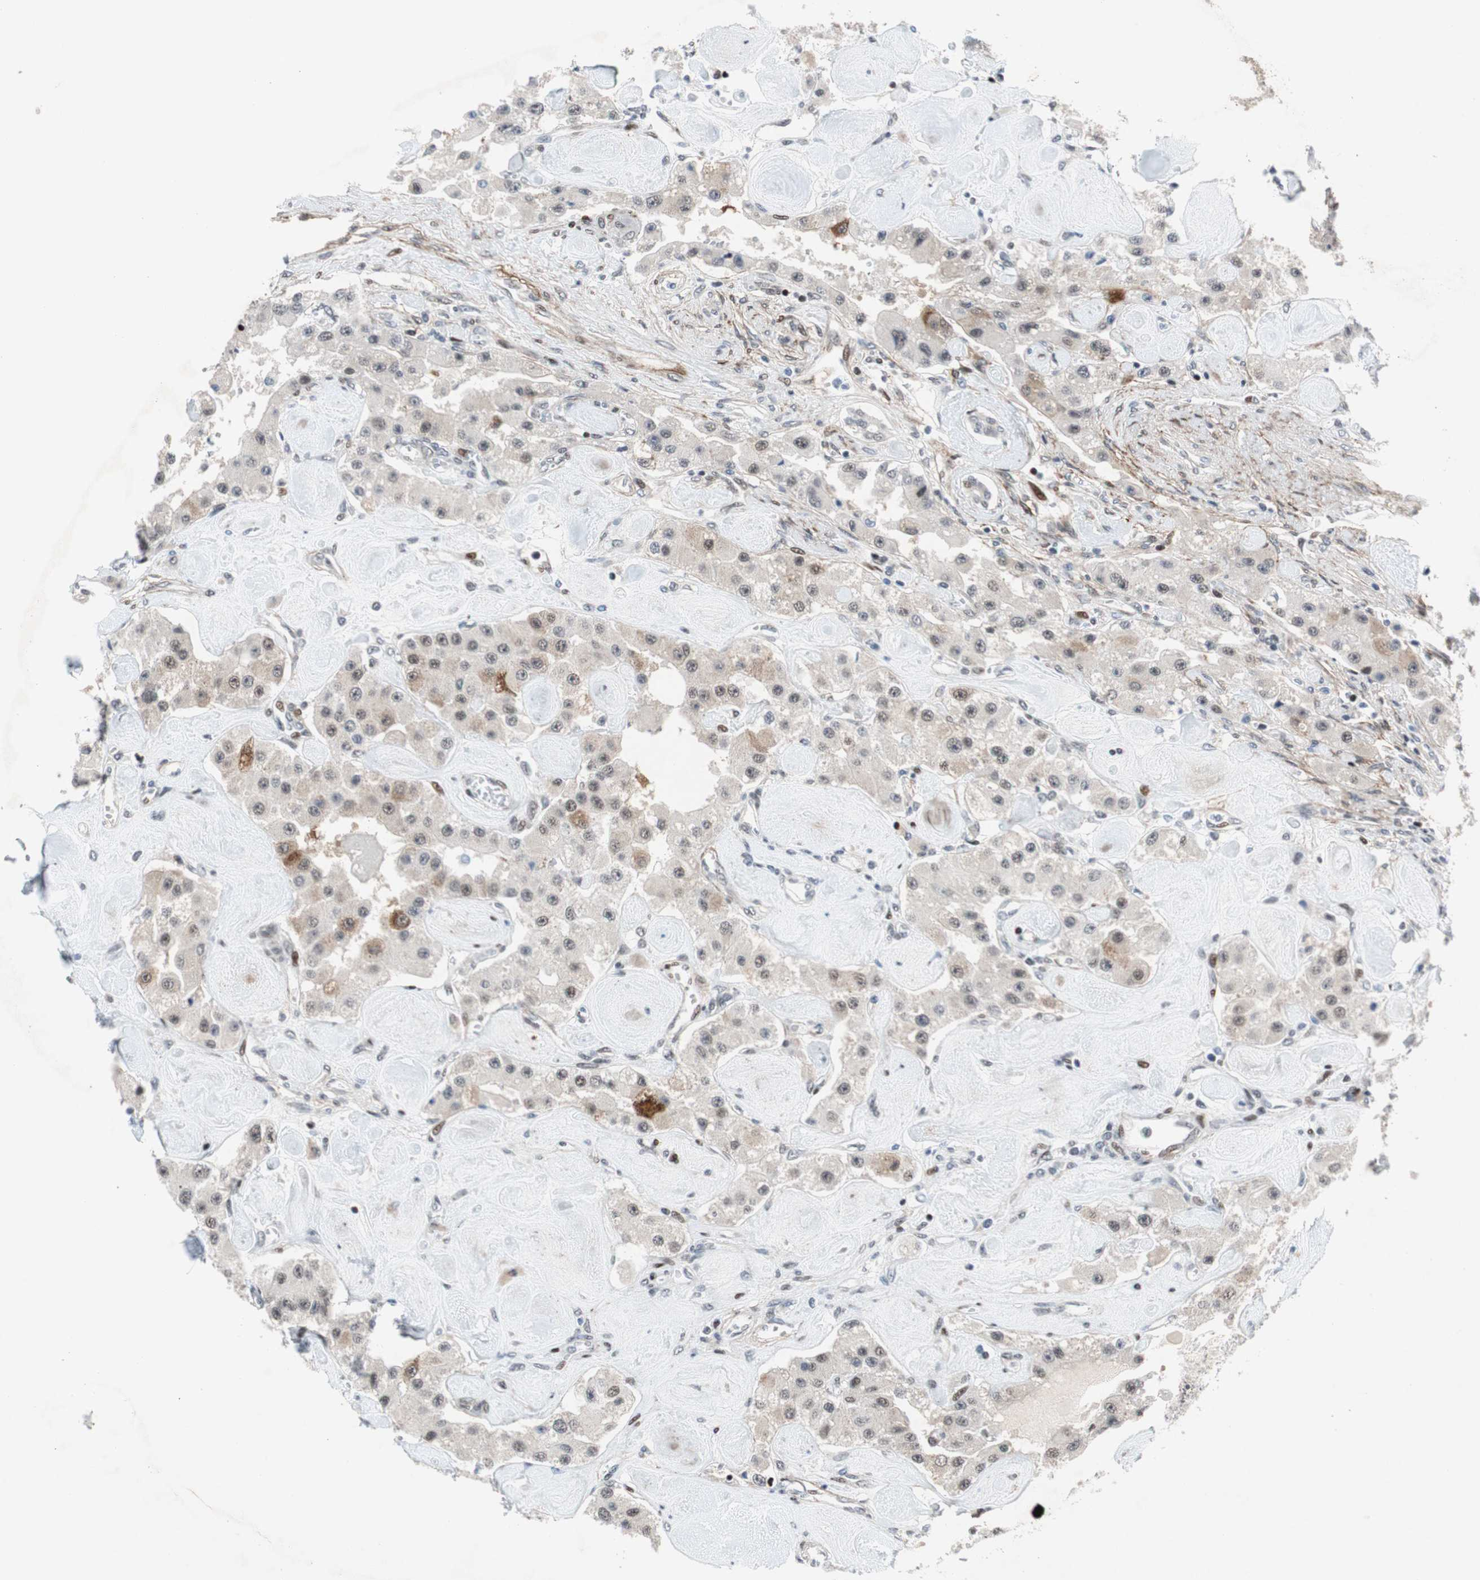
{"staining": {"intensity": "moderate", "quantity": "<25%", "location": "nuclear"}, "tissue": "carcinoid", "cell_type": "Tumor cells", "image_type": "cancer", "snomed": [{"axis": "morphology", "description": "Carcinoid, malignant, NOS"}, {"axis": "topography", "description": "Pancreas"}], "caption": "Moderate nuclear protein positivity is present in approximately <25% of tumor cells in malignant carcinoid.", "gene": "FBXO44", "patient": {"sex": "male", "age": 41}}